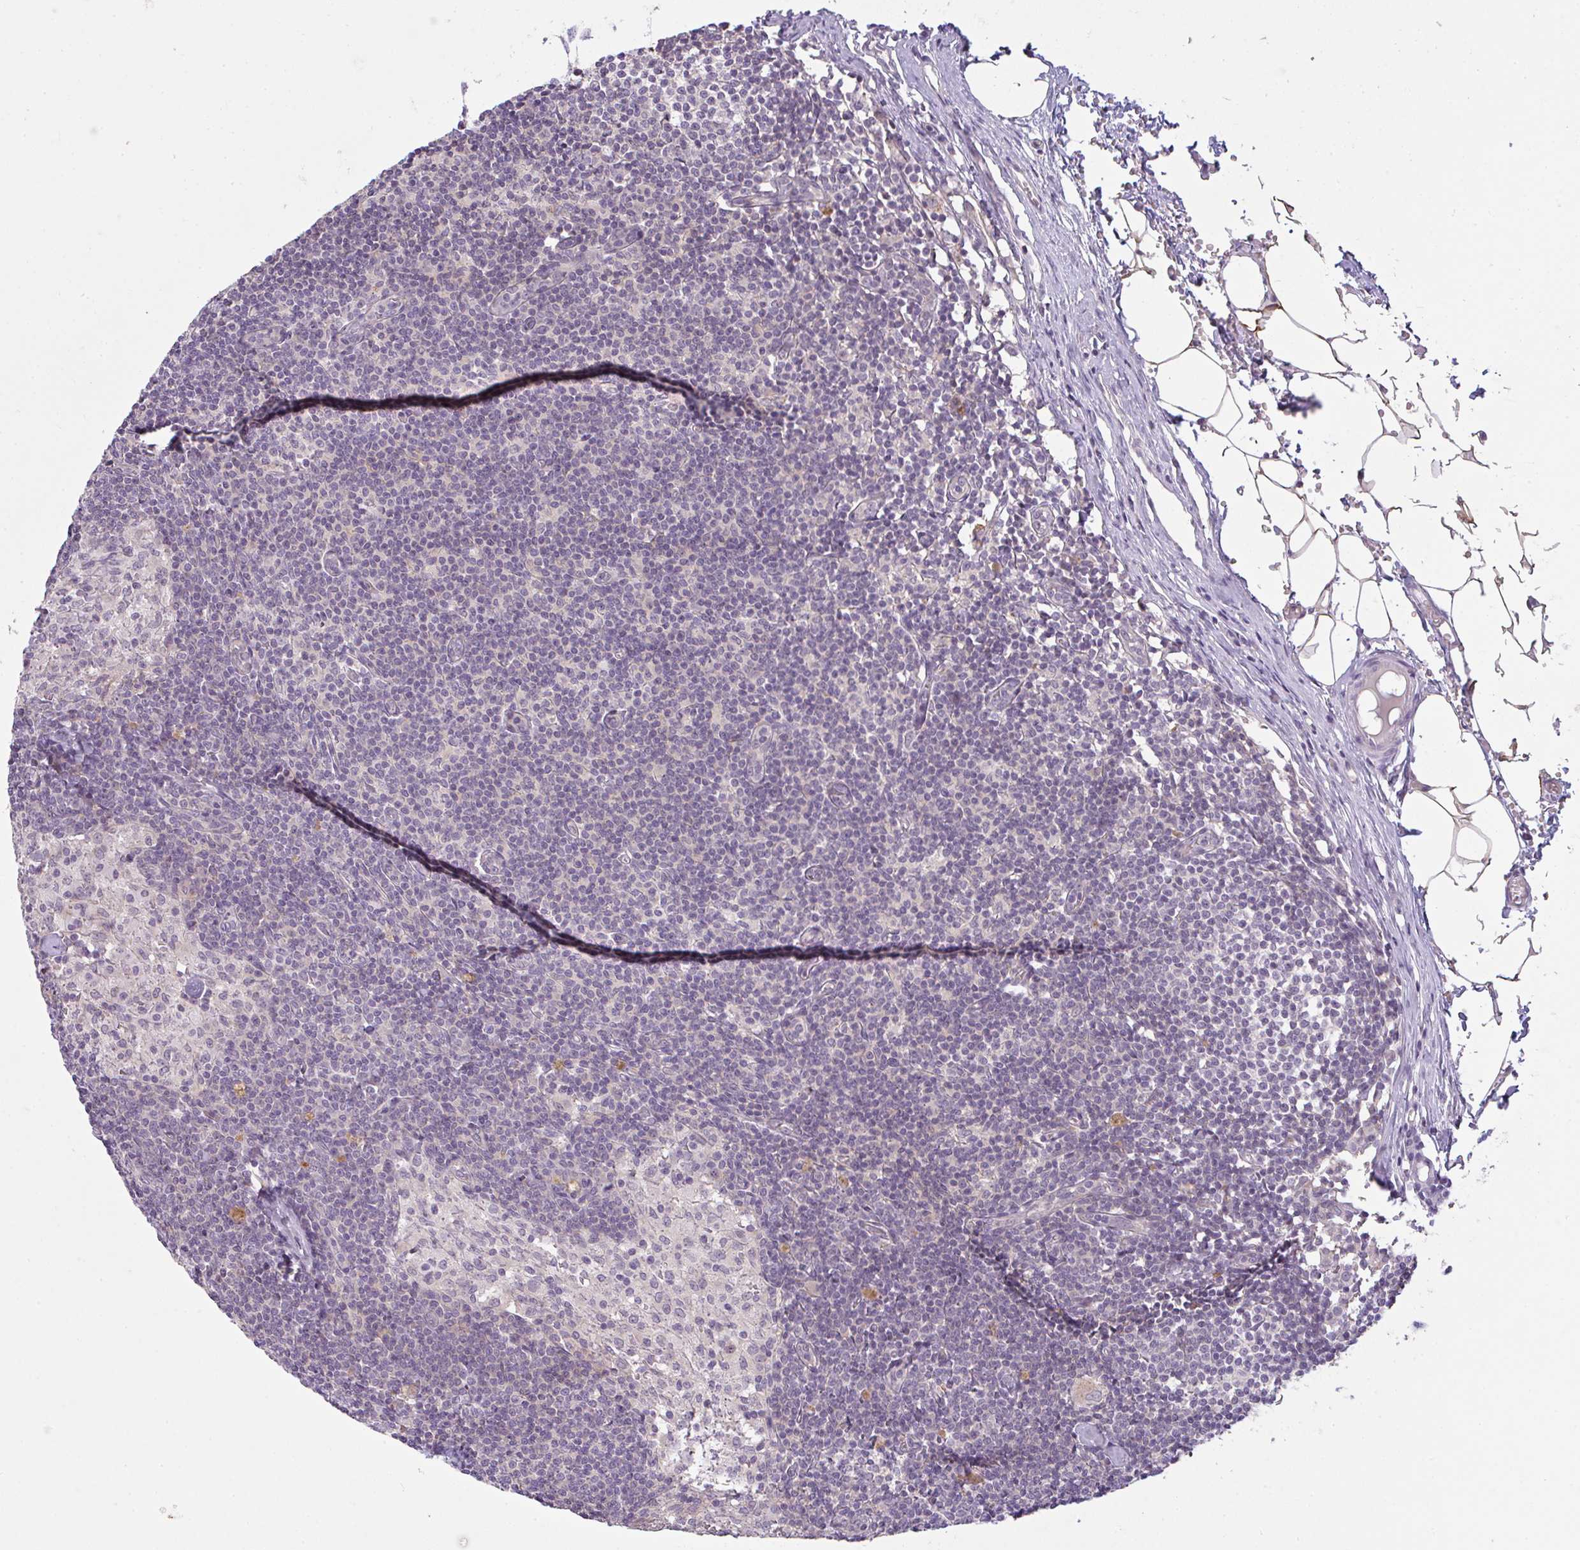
{"staining": {"intensity": "weak", "quantity": "<25%", "location": "cytoplasmic/membranous"}, "tissue": "lymph node", "cell_type": "Germinal center cells", "image_type": "normal", "snomed": [{"axis": "morphology", "description": "Normal tissue, NOS"}, {"axis": "topography", "description": "Lymph node"}], "caption": "Immunohistochemical staining of unremarkable human lymph node displays no significant staining in germinal center cells.", "gene": "CSE1L", "patient": {"sex": "male", "age": 49}}